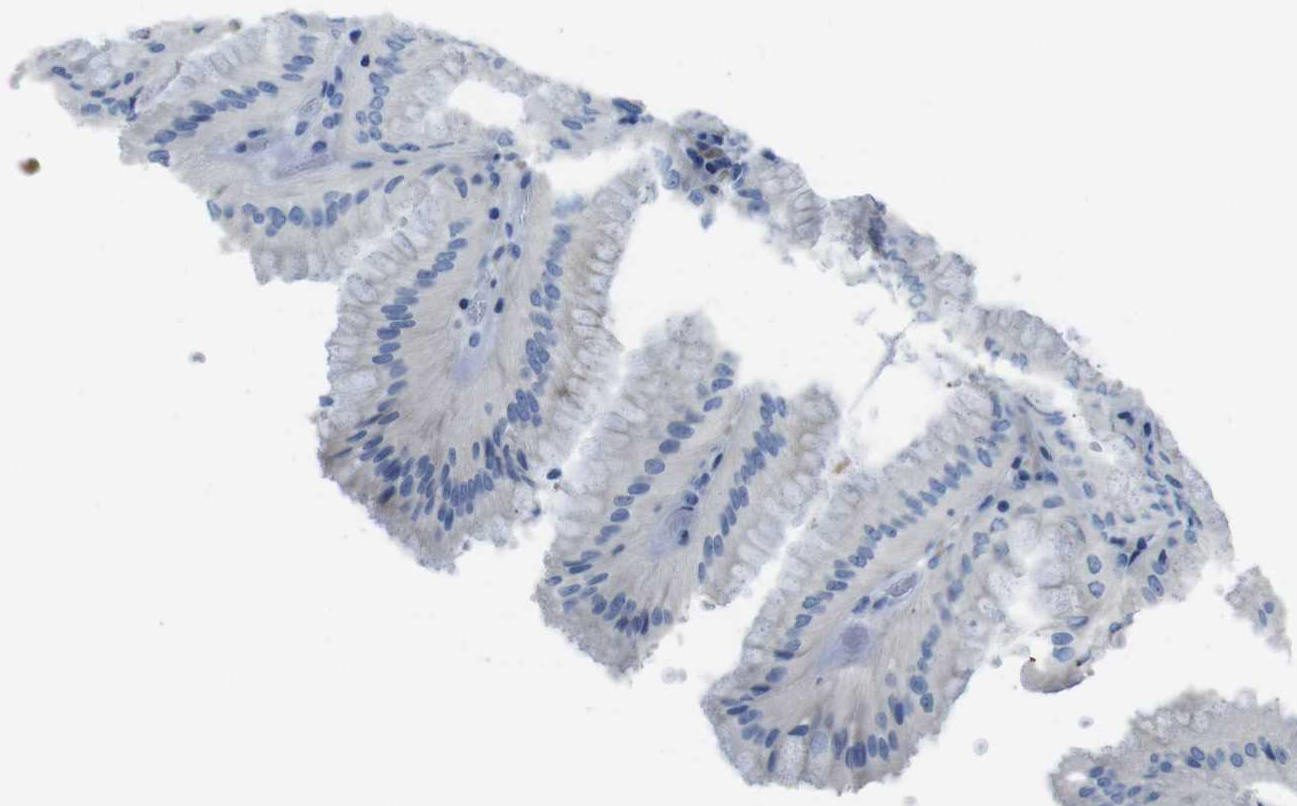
{"staining": {"intensity": "strong", "quantity": "<25%", "location": "cytoplasmic/membranous"}, "tissue": "stomach", "cell_type": "Glandular cells", "image_type": "normal", "snomed": [{"axis": "morphology", "description": "Normal tissue, NOS"}, {"axis": "topography", "description": "Stomach, lower"}], "caption": "Protein staining of benign stomach demonstrates strong cytoplasmic/membranous positivity in approximately <25% of glandular cells.", "gene": "ASIC5", "patient": {"sex": "male", "age": 71}}